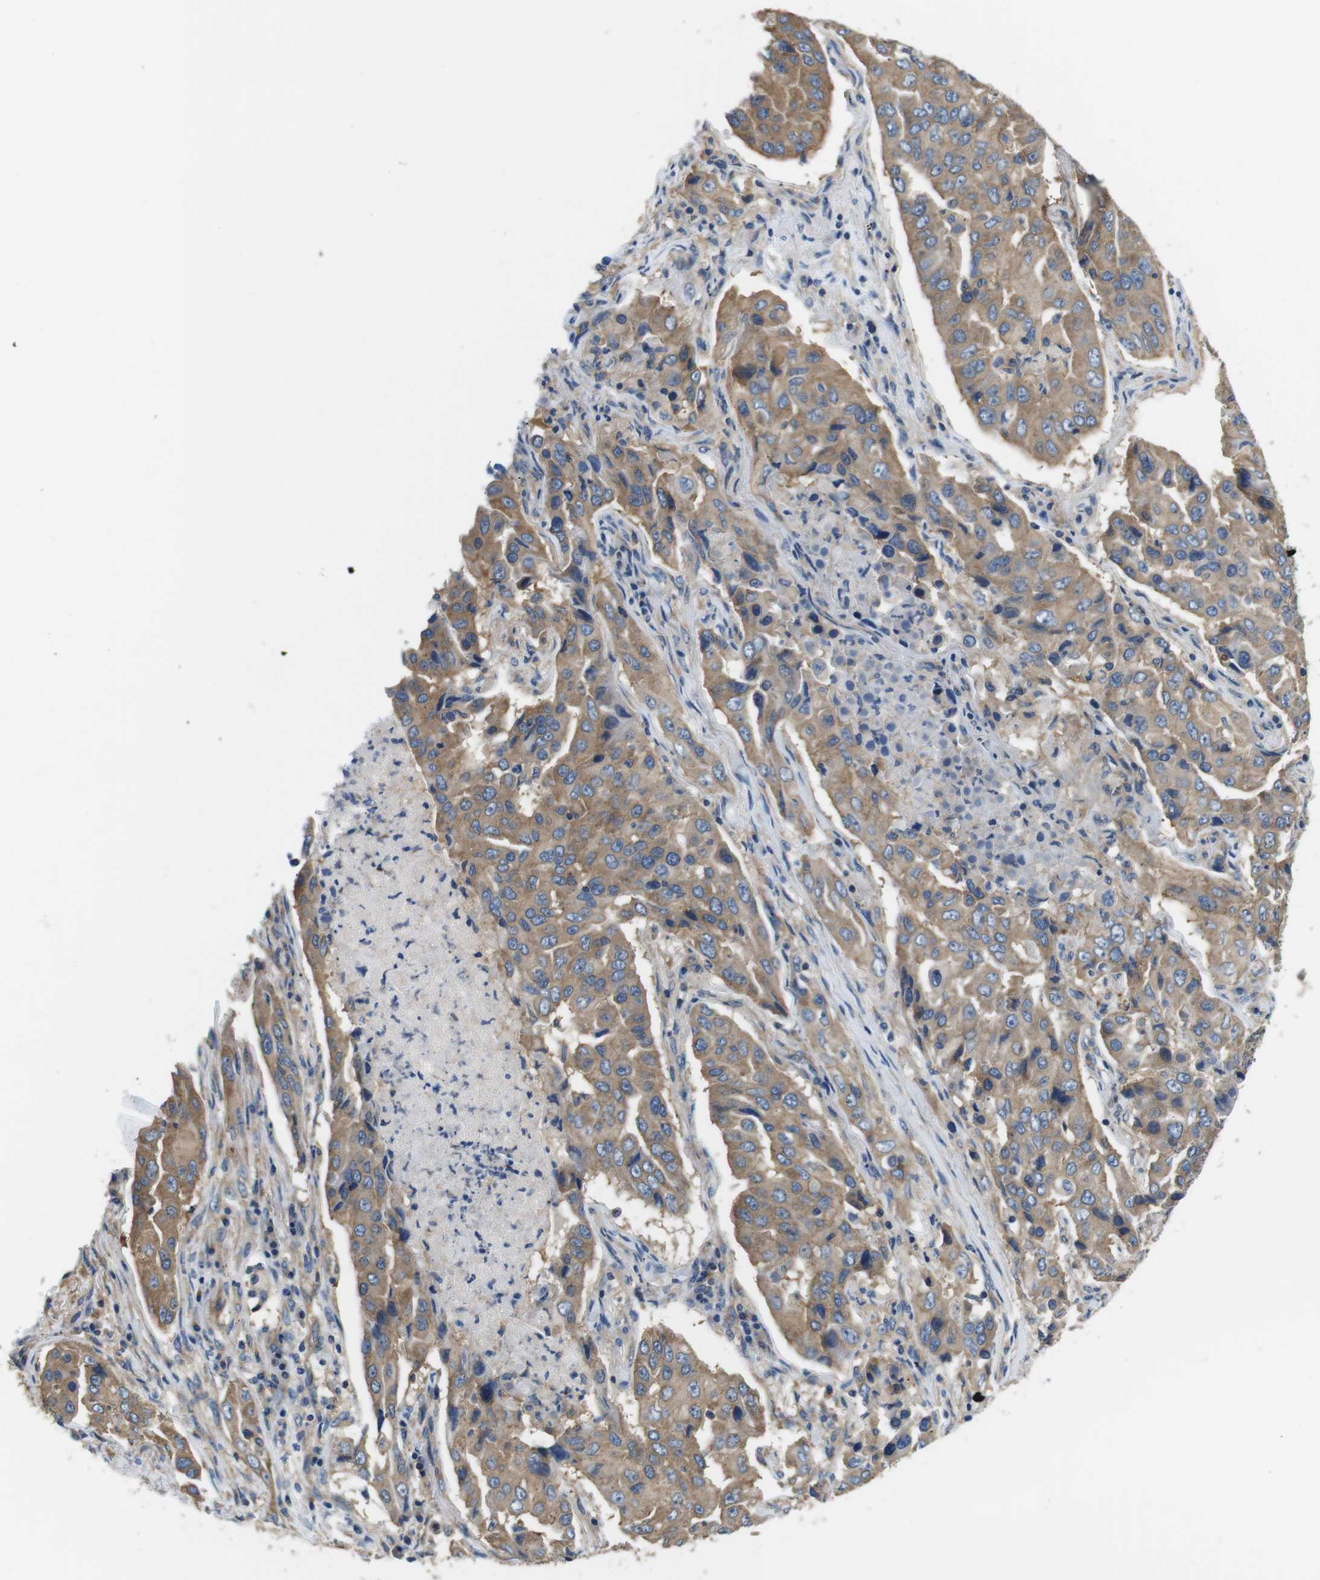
{"staining": {"intensity": "moderate", "quantity": ">75%", "location": "cytoplasmic/membranous"}, "tissue": "lung cancer", "cell_type": "Tumor cells", "image_type": "cancer", "snomed": [{"axis": "morphology", "description": "Adenocarcinoma, NOS"}, {"axis": "topography", "description": "Lung"}], "caption": "Human lung adenocarcinoma stained with a protein marker exhibits moderate staining in tumor cells.", "gene": "DENND4C", "patient": {"sex": "female", "age": 65}}